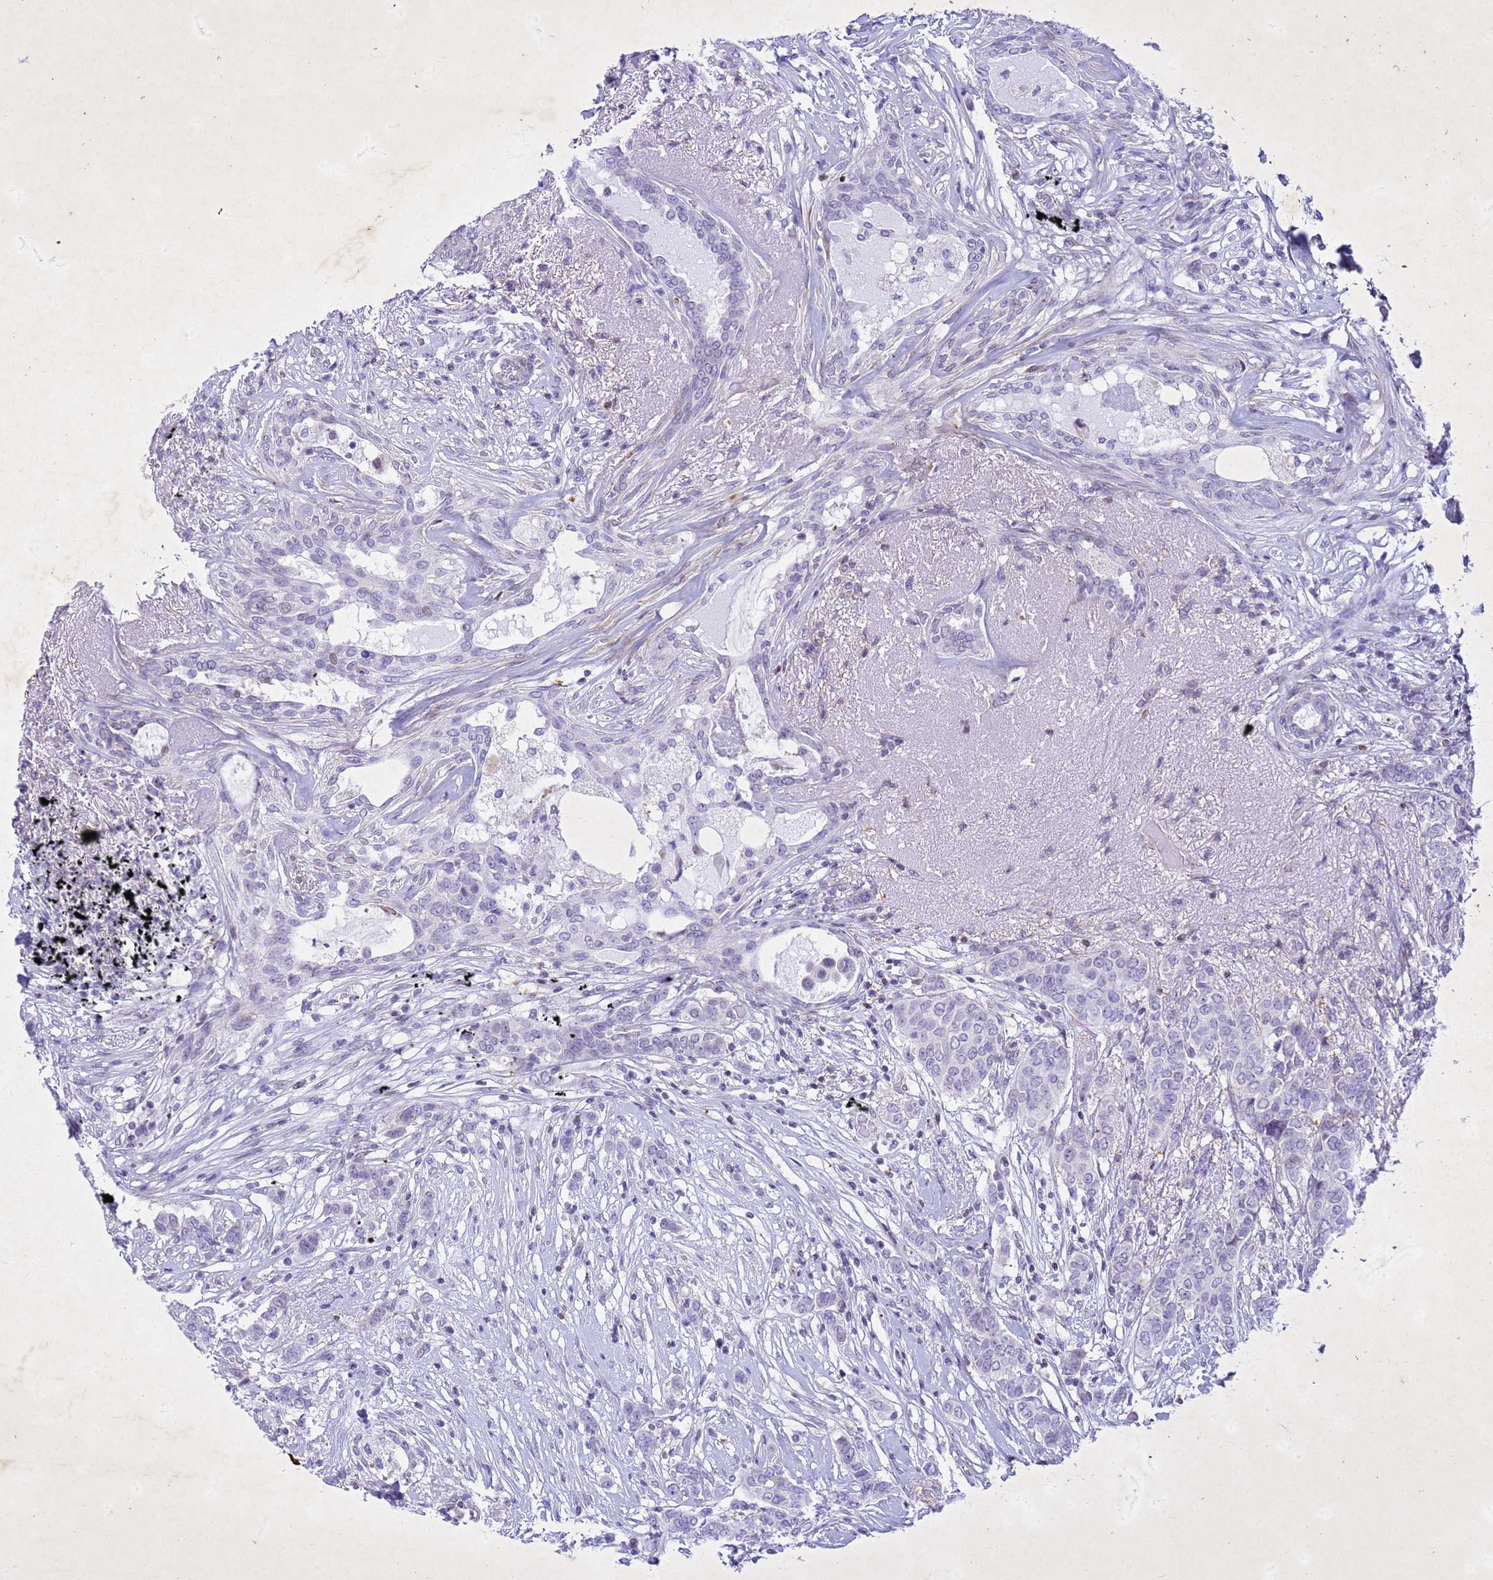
{"staining": {"intensity": "negative", "quantity": "none", "location": "none"}, "tissue": "breast cancer", "cell_type": "Tumor cells", "image_type": "cancer", "snomed": [{"axis": "morphology", "description": "Lobular carcinoma"}, {"axis": "topography", "description": "Breast"}], "caption": "The image shows no staining of tumor cells in breast cancer (lobular carcinoma). (Brightfield microscopy of DAB (3,3'-diaminobenzidine) immunohistochemistry at high magnification).", "gene": "COPS9", "patient": {"sex": "female", "age": 51}}